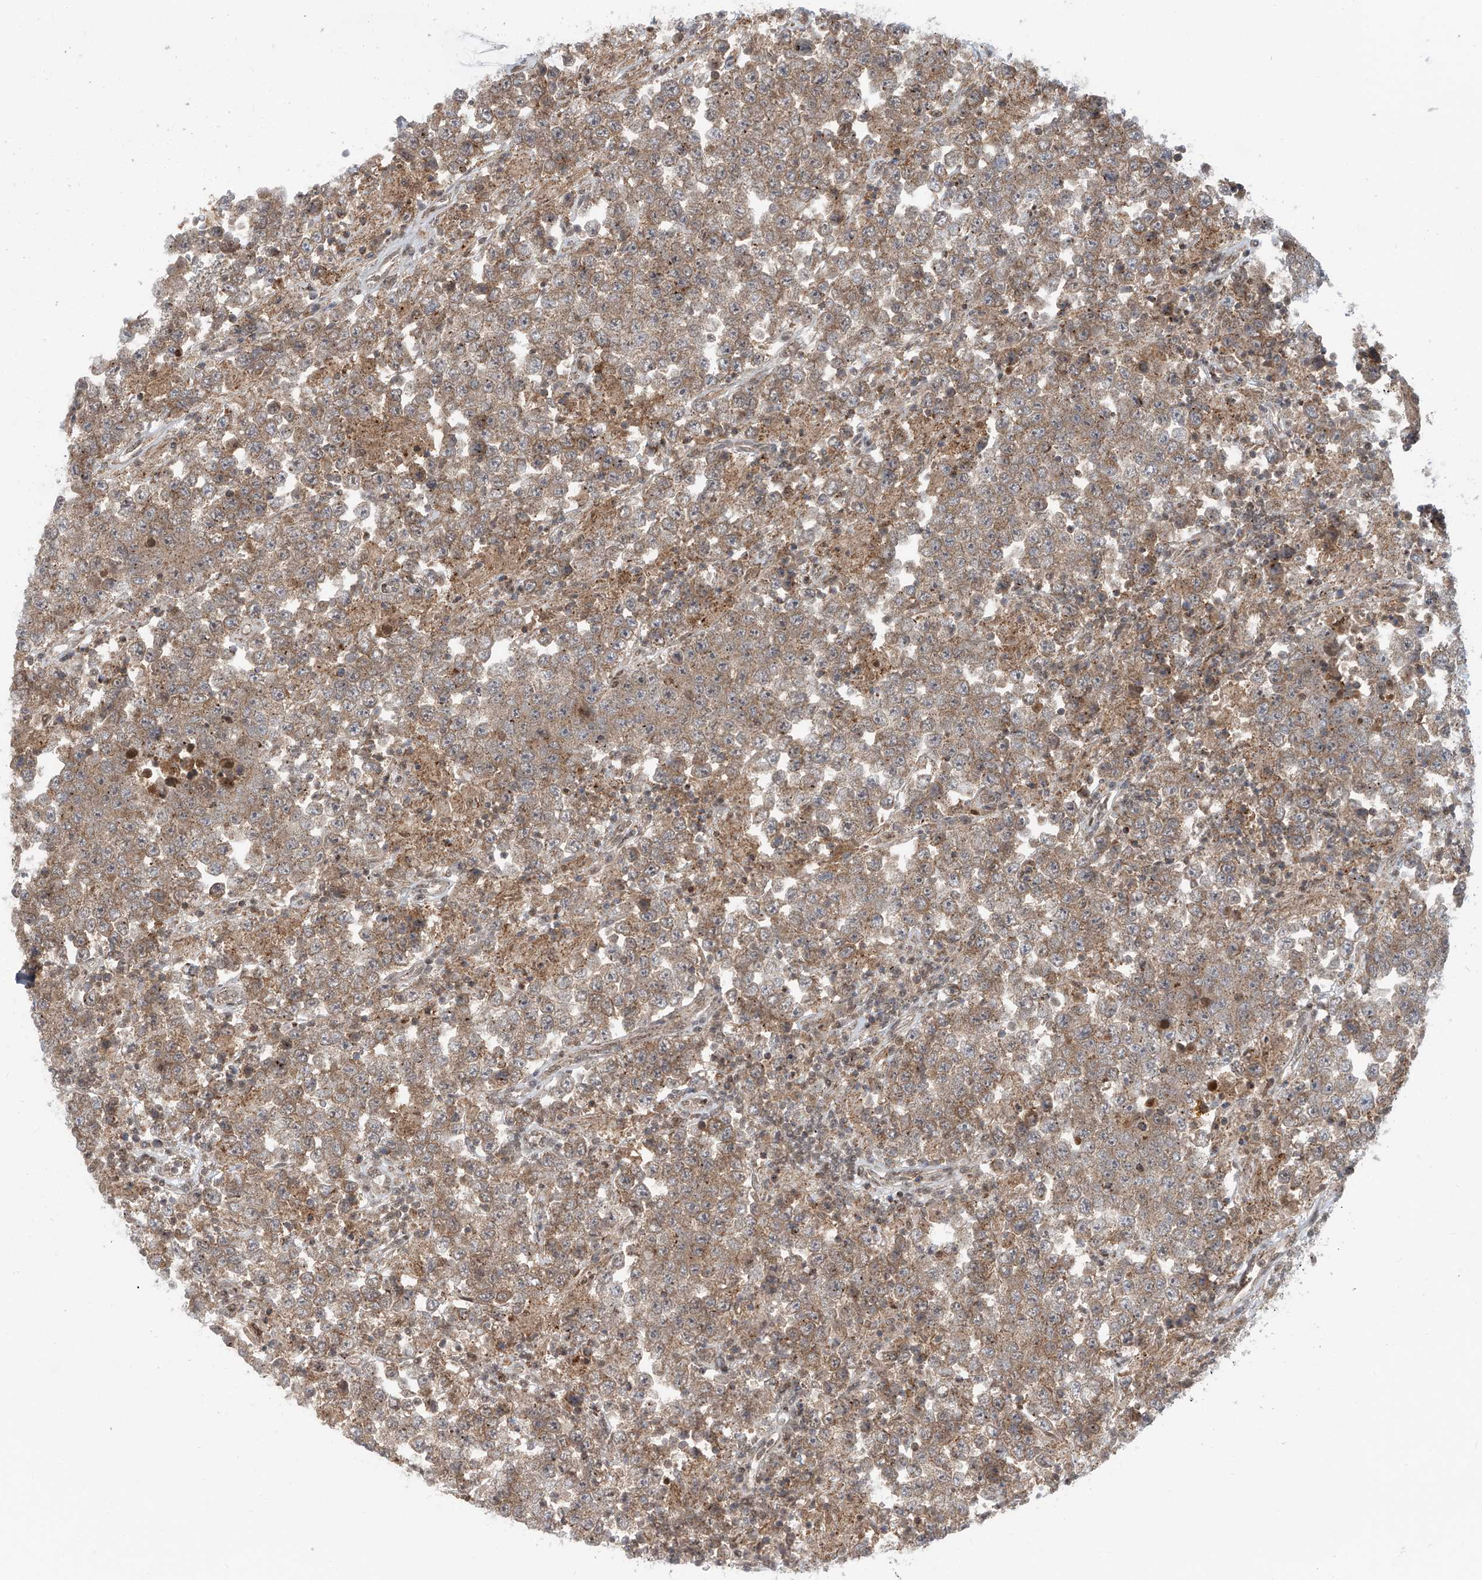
{"staining": {"intensity": "moderate", "quantity": ">75%", "location": "cytoplasmic/membranous"}, "tissue": "testis cancer", "cell_type": "Tumor cells", "image_type": "cancer", "snomed": [{"axis": "morphology", "description": "Normal tissue, NOS"}, {"axis": "morphology", "description": "Urothelial carcinoma, High grade"}, {"axis": "morphology", "description": "Seminoma, NOS"}, {"axis": "morphology", "description": "Carcinoma, Embryonal, NOS"}, {"axis": "topography", "description": "Urinary bladder"}, {"axis": "topography", "description": "Testis"}], "caption": "This is an image of immunohistochemistry (IHC) staining of testis cancer, which shows moderate staining in the cytoplasmic/membranous of tumor cells.", "gene": "LAGE3", "patient": {"sex": "male", "age": 41}}